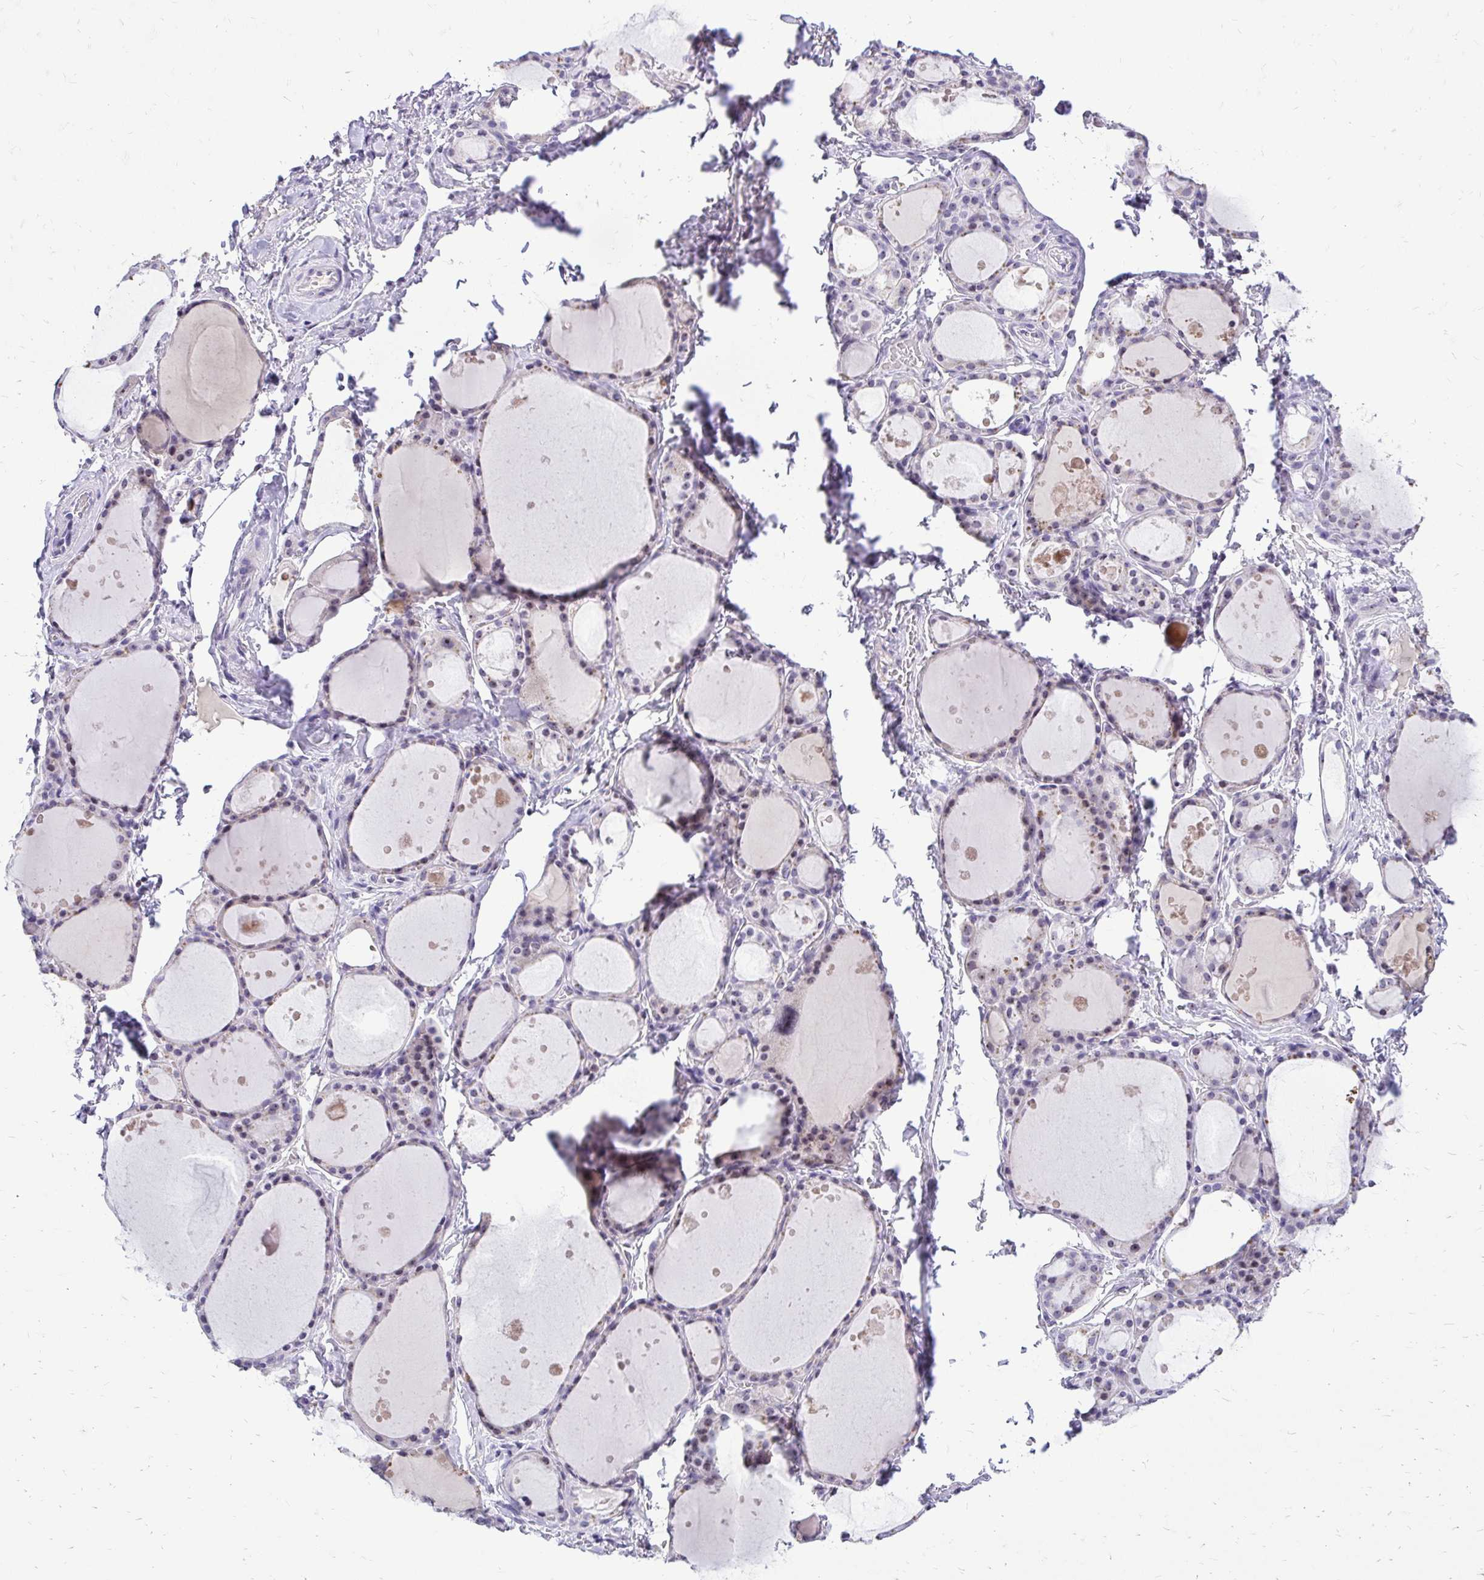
{"staining": {"intensity": "moderate", "quantity": "<25%", "location": "nuclear"}, "tissue": "thyroid gland", "cell_type": "Glandular cells", "image_type": "normal", "snomed": [{"axis": "morphology", "description": "Normal tissue, NOS"}, {"axis": "topography", "description": "Thyroid gland"}], "caption": "Protein expression analysis of normal thyroid gland reveals moderate nuclear positivity in approximately <25% of glandular cells.", "gene": "NIFK", "patient": {"sex": "male", "age": 68}}